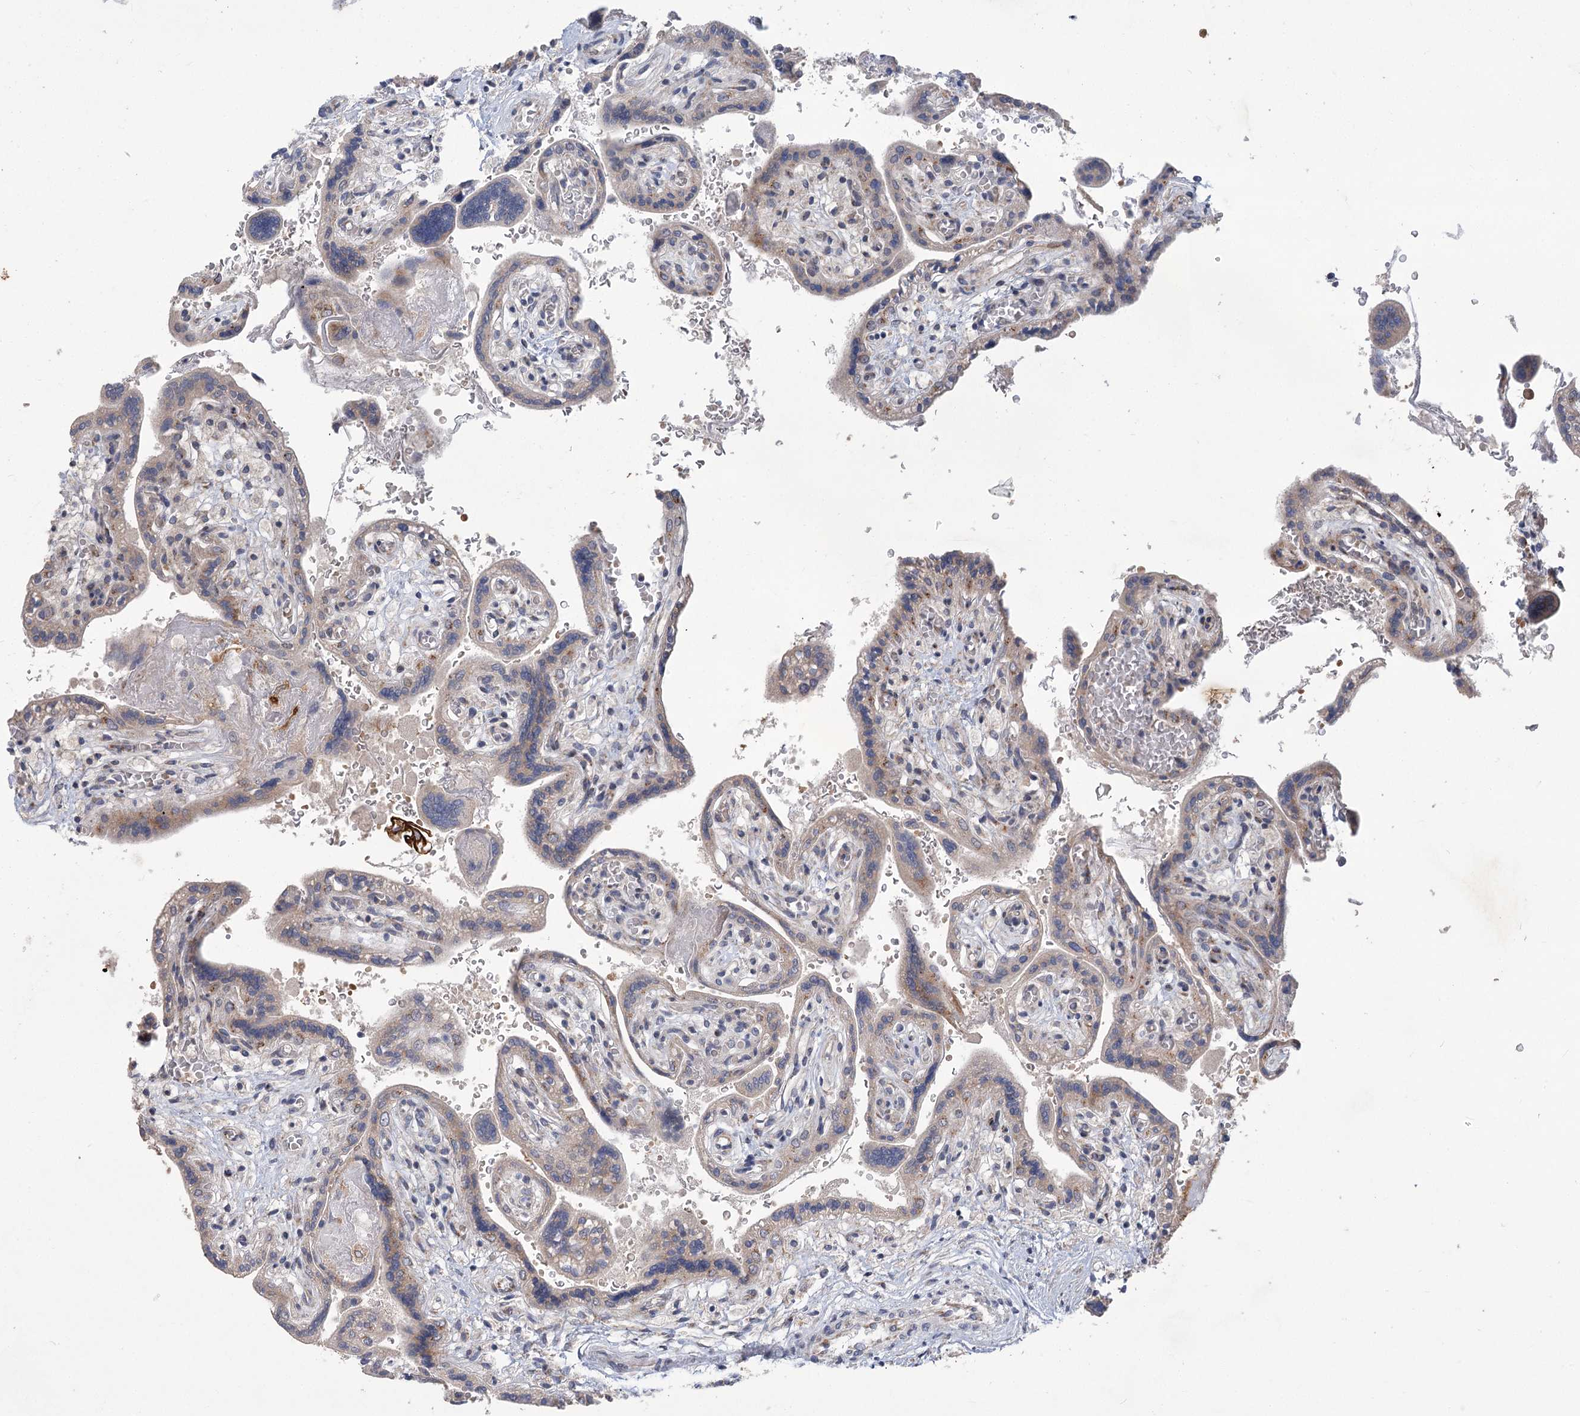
{"staining": {"intensity": "strong", "quantity": "25%-75%", "location": "cytoplasmic/membranous"}, "tissue": "placenta", "cell_type": "Trophoblastic cells", "image_type": "normal", "snomed": [{"axis": "morphology", "description": "Normal tissue, NOS"}, {"axis": "topography", "description": "Placenta"}], "caption": "An immunohistochemistry image of normal tissue is shown. Protein staining in brown labels strong cytoplasmic/membranous positivity in placenta within trophoblastic cells.", "gene": "GCNT4", "patient": {"sex": "female", "age": 37}}